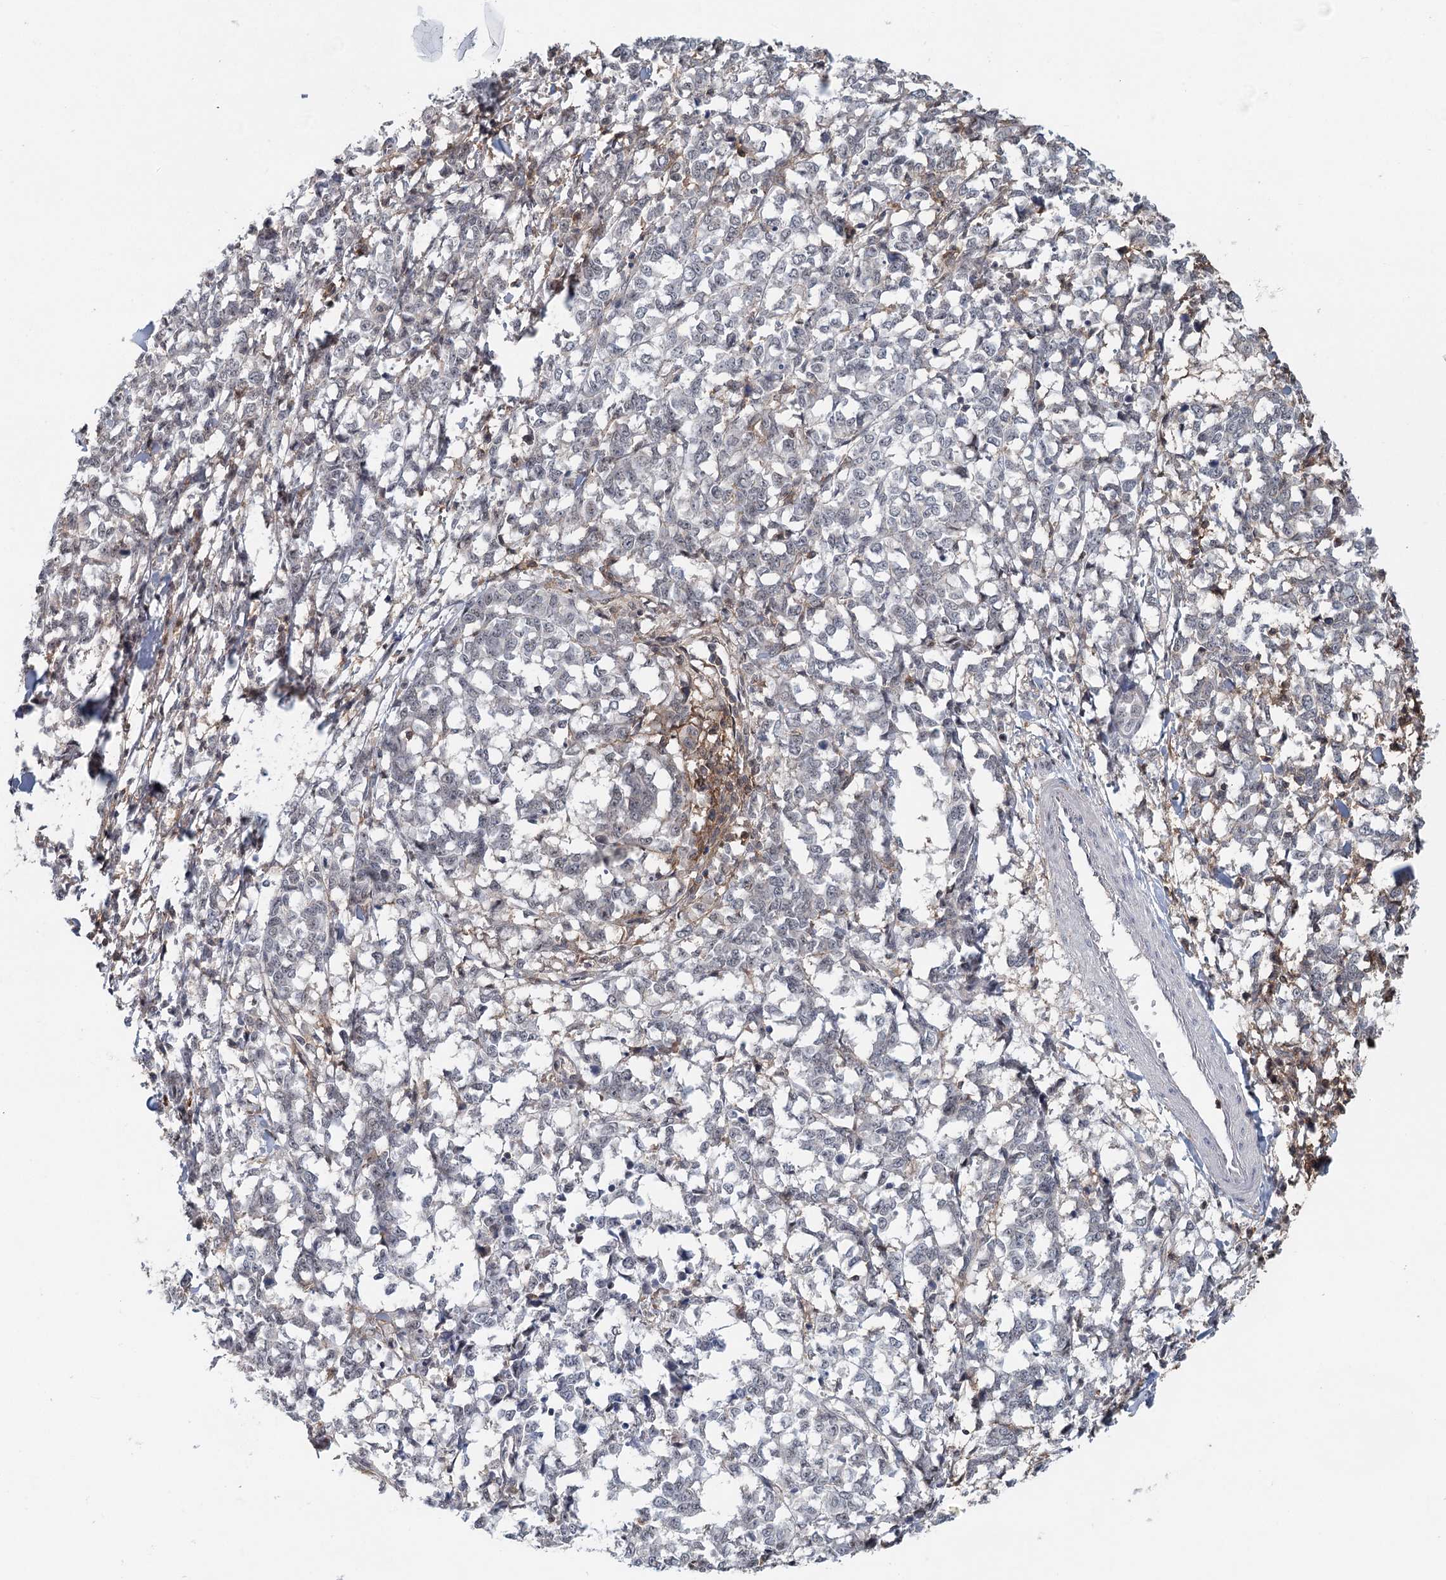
{"staining": {"intensity": "negative", "quantity": "none", "location": "none"}, "tissue": "melanoma", "cell_type": "Tumor cells", "image_type": "cancer", "snomed": [{"axis": "morphology", "description": "Malignant melanoma, NOS"}, {"axis": "topography", "description": "Skin"}], "caption": "High power microscopy image of an immunohistochemistry (IHC) photomicrograph of malignant melanoma, revealing no significant expression in tumor cells.", "gene": "CDC42SE2", "patient": {"sex": "female", "age": 72}}